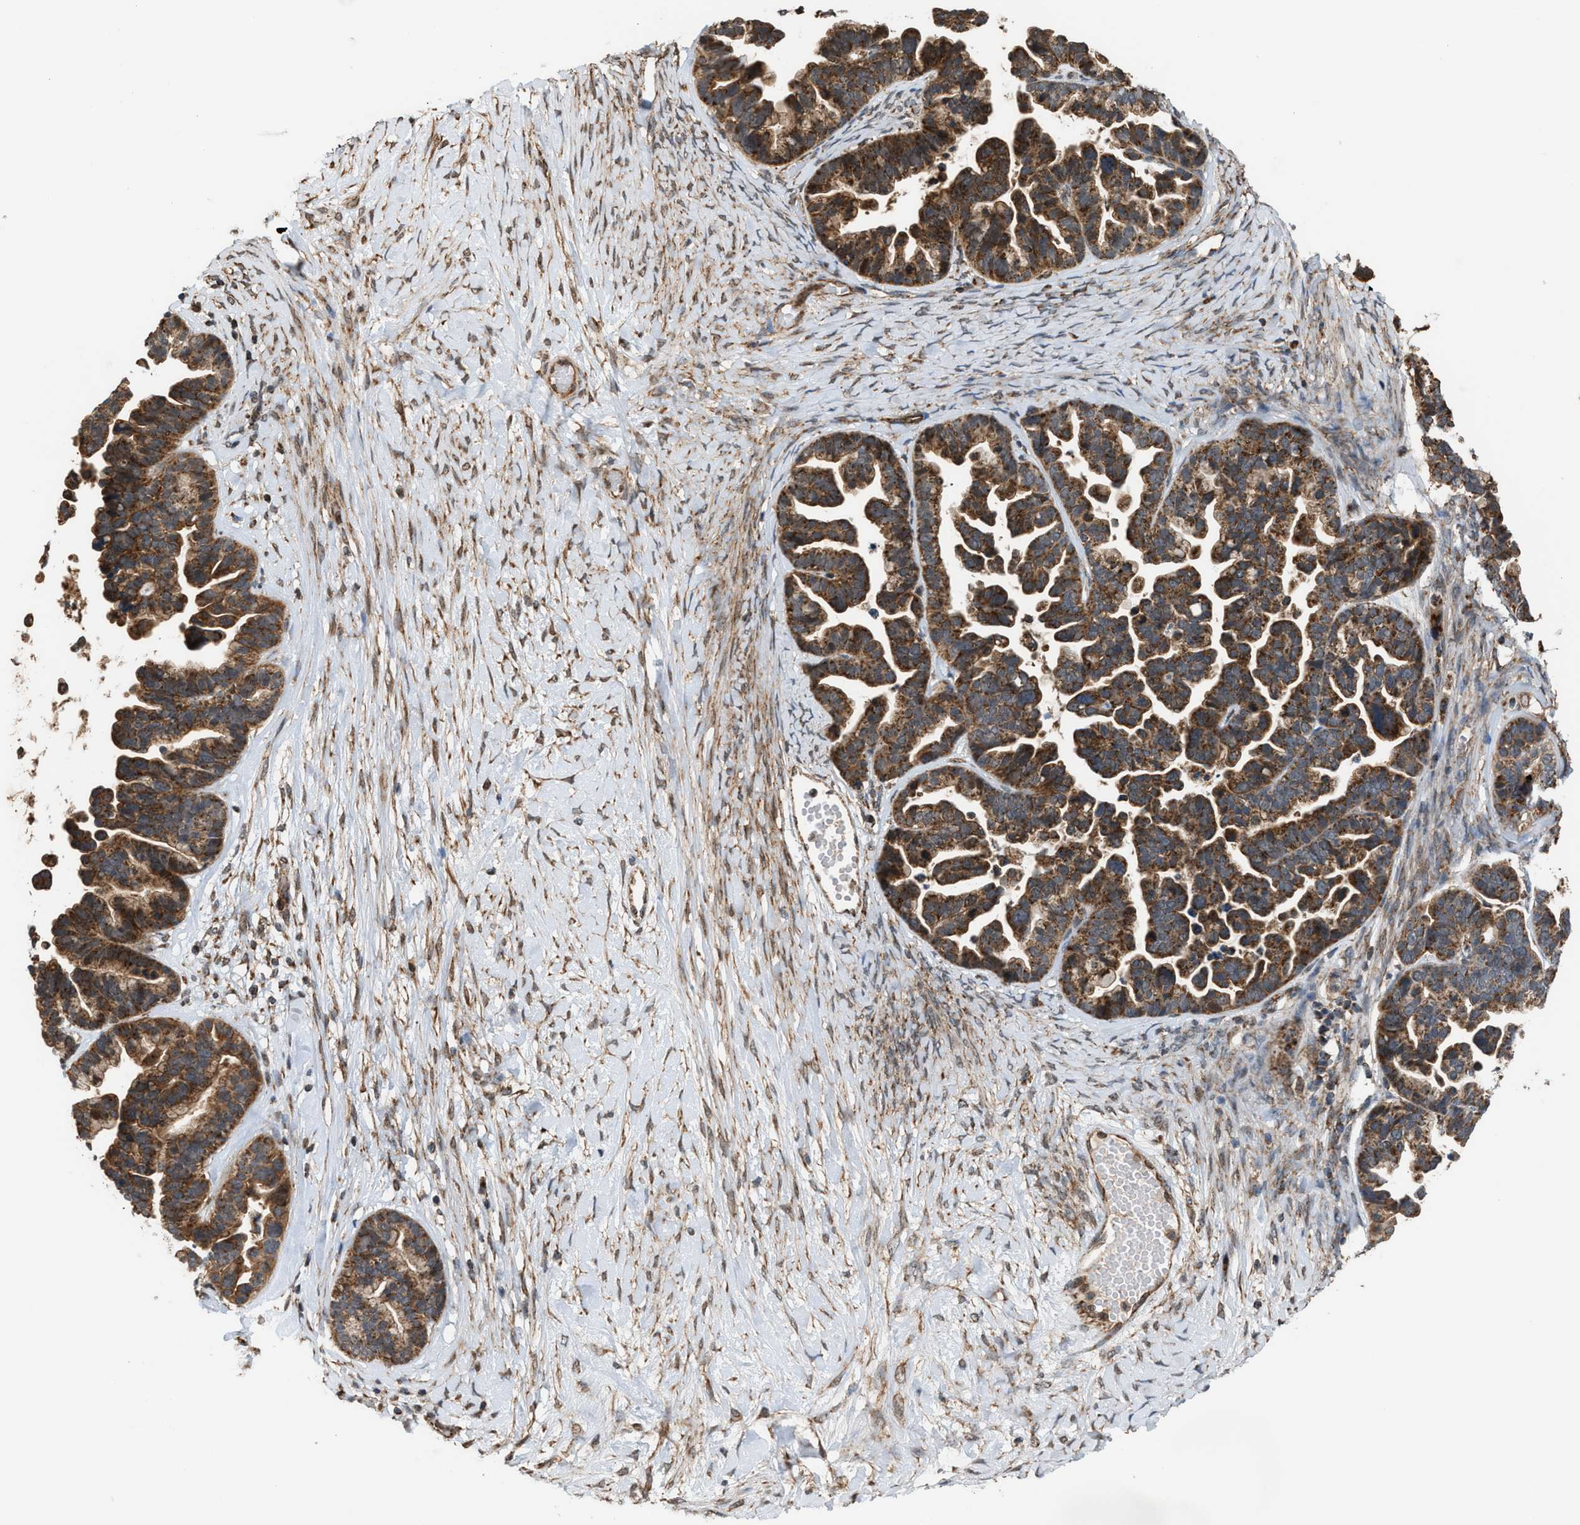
{"staining": {"intensity": "moderate", "quantity": ">75%", "location": "cytoplasmic/membranous"}, "tissue": "ovarian cancer", "cell_type": "Tumor cells", "image_type": "cancer", "snomed": [{"axis": "morphology", "description": "Cystadenocarcinoma, serous, NOS"}, {"axis": "topography", "description": "Ovary"}], "caption": "This image reveals ovarian cancer (serous cystadenocarcinoma) stained with immunohistochemistry to label a protein in brown. The cytoplasmic/membranous of tumor cells show moderate positivity for the protein. Nuclei are counter-stained blue.", "gene": "SGSM2", "patient": {"sex": "female", "age": 56}}